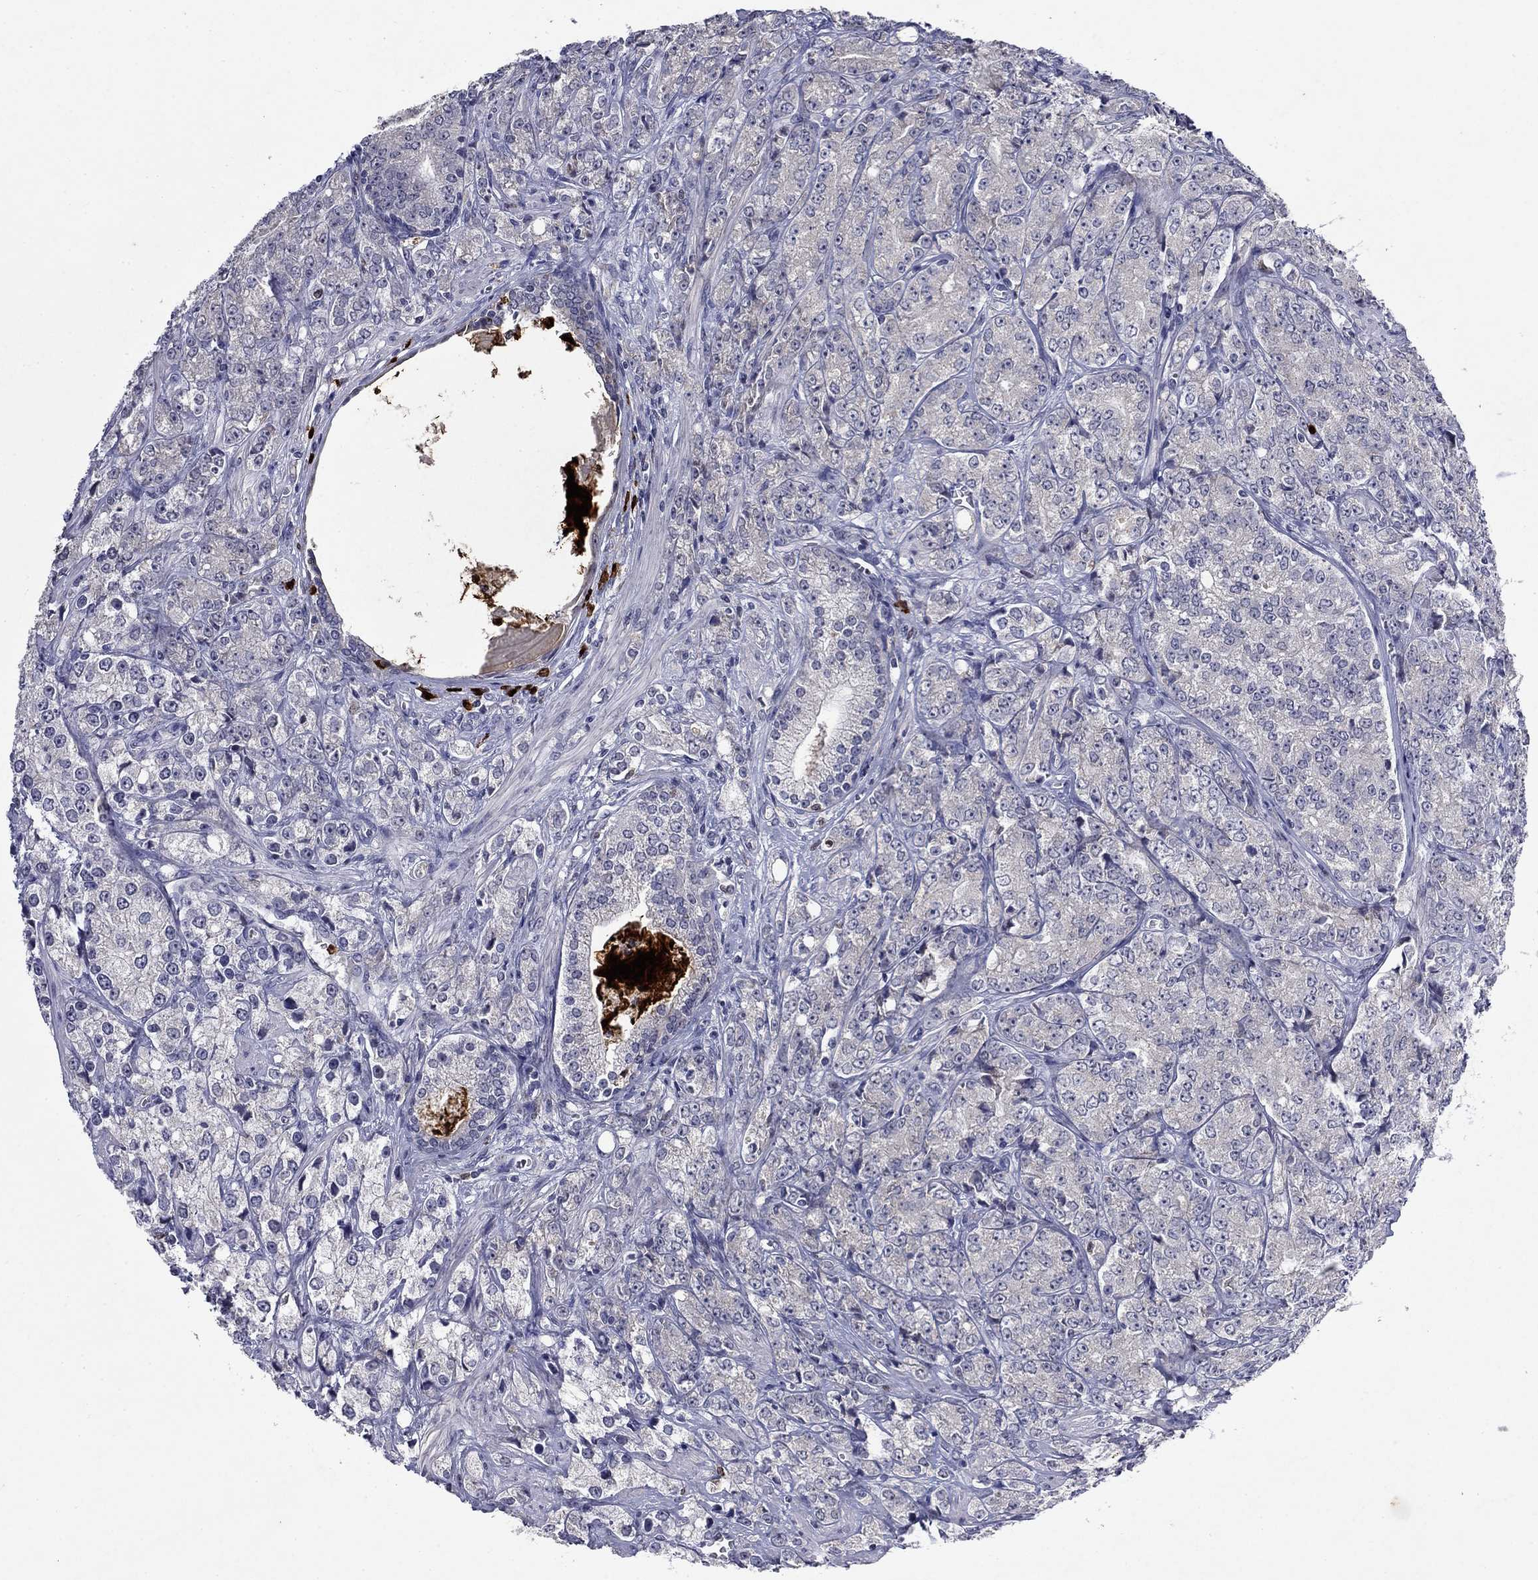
{"staining": {"intensity": "negative", "quantity": "none", "location": "none"}, "tissue": "prostate cancer", "cell_type": "Tumor cells", "image_type": "cancer", "snomed": [{"axis": "morphology", "description": "Adenocarcinoma, NOS"}, {"axis": "topography", "description": "Prostate and seminal vesicle, NOS"}, {"axis": "topography", "description": "Prostate"}], "caption": "Immunohistochemistry (IHC) photomicrograph of neoplastic tissue: human prostate cancer stained with DAB demonstrates no significant protein staining in tumor cells.", "gene": "IRF5", "patient": {"sex": "male", "age": 68}}